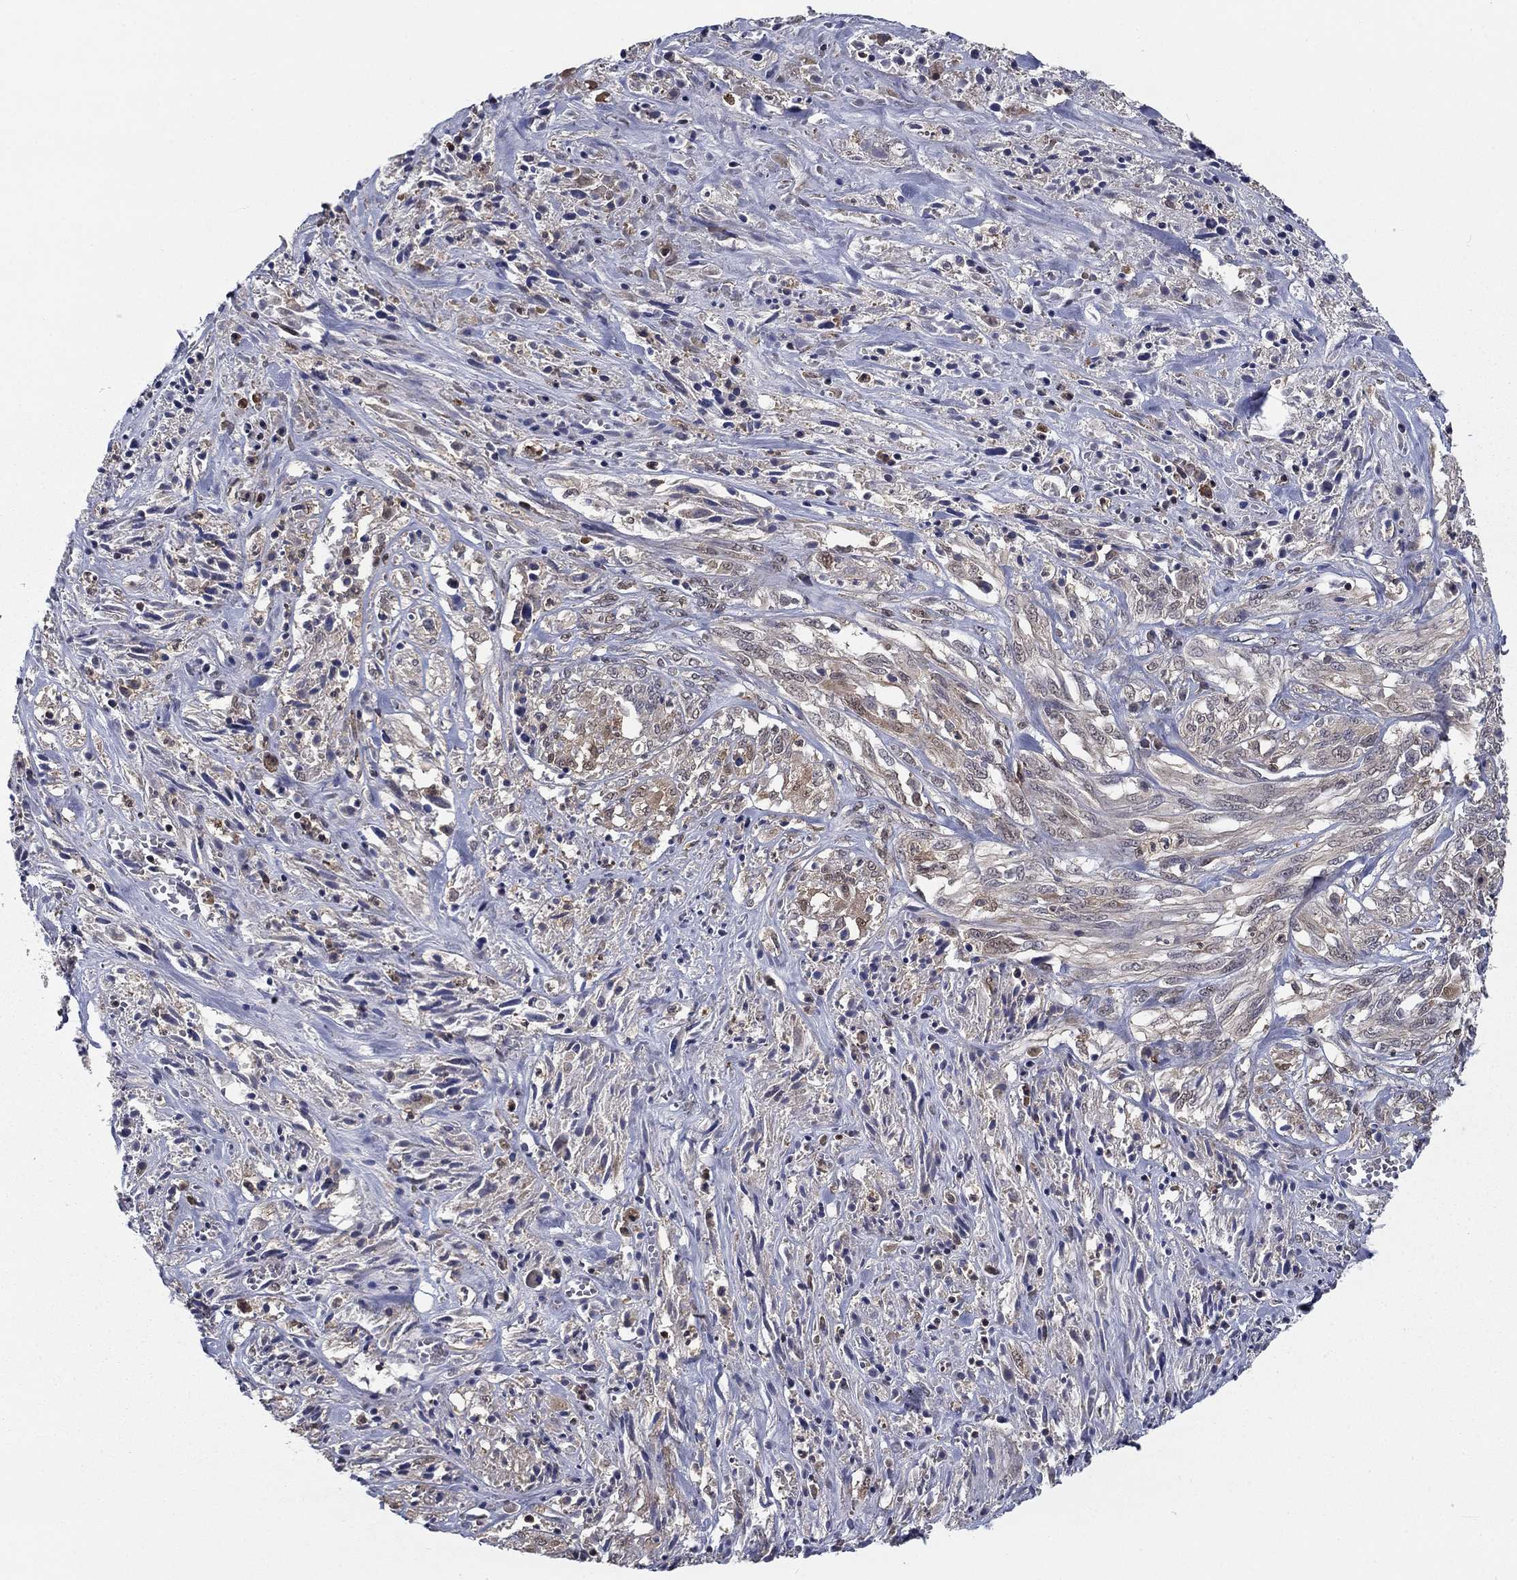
{"staining": {"intensity": "weak", "quantity": "<25%", "location": "cytoplasmic/membranous"}, "tissue": "melanoma", "cell_type": "Tumor cells", "image_type": "cancer", "snomed": [{"axis": "morphology", "description": "Malignant melanoma, NOS"}, {"axis": "topography", "description": "Skin"}], "caption": "This is a image of IHC staining of malignant melanoma, which shows no positivity in tumor cells. Brightfield microscopy of immunohistochemistry stained with DAB (brown) and hematoxylin (blue), captured at high magnification.", "gene": "NIT2", "patient": {"sex": "female", "age": 91}}